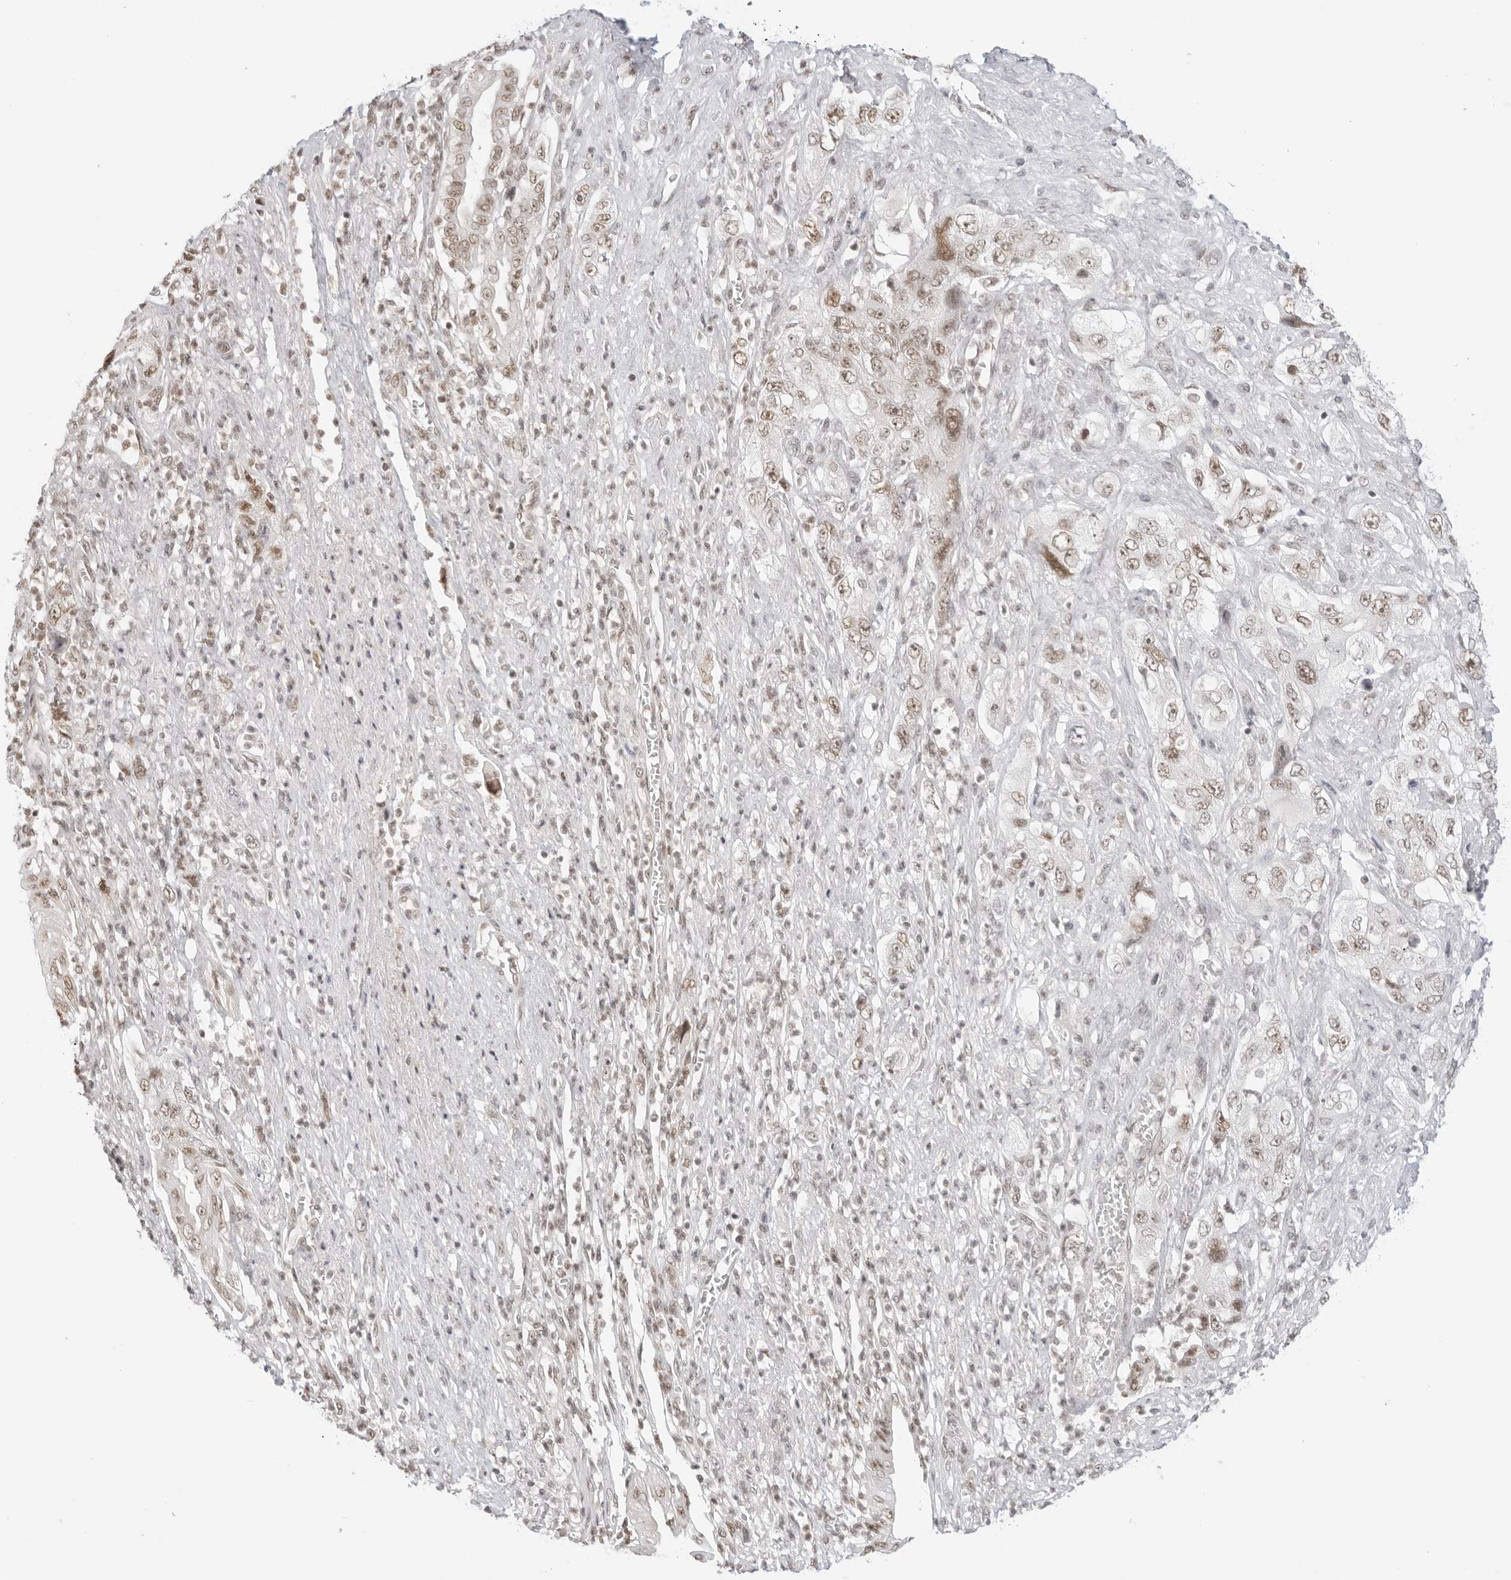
{"staining": {"intensity": "moderate", "quantity": ">75%", "location": "nuclear"}, "tissue": "pancreatic cancer", "cell_type": "Tumor cells", "image_type": "cancer", "snomed": [{"axis": "morphology", "description": "Adenocarcinoma, NOS"}, {"axis": "topography", "description": "Pancreas"}], "caption": "Brown immunohistochemical staining in pancreatic cancer demonstrates moderate nuclear expression in approximately >75% of tumor cells.", "gene": "TCIM", "patient": {"sex": "female", "age": 73}}